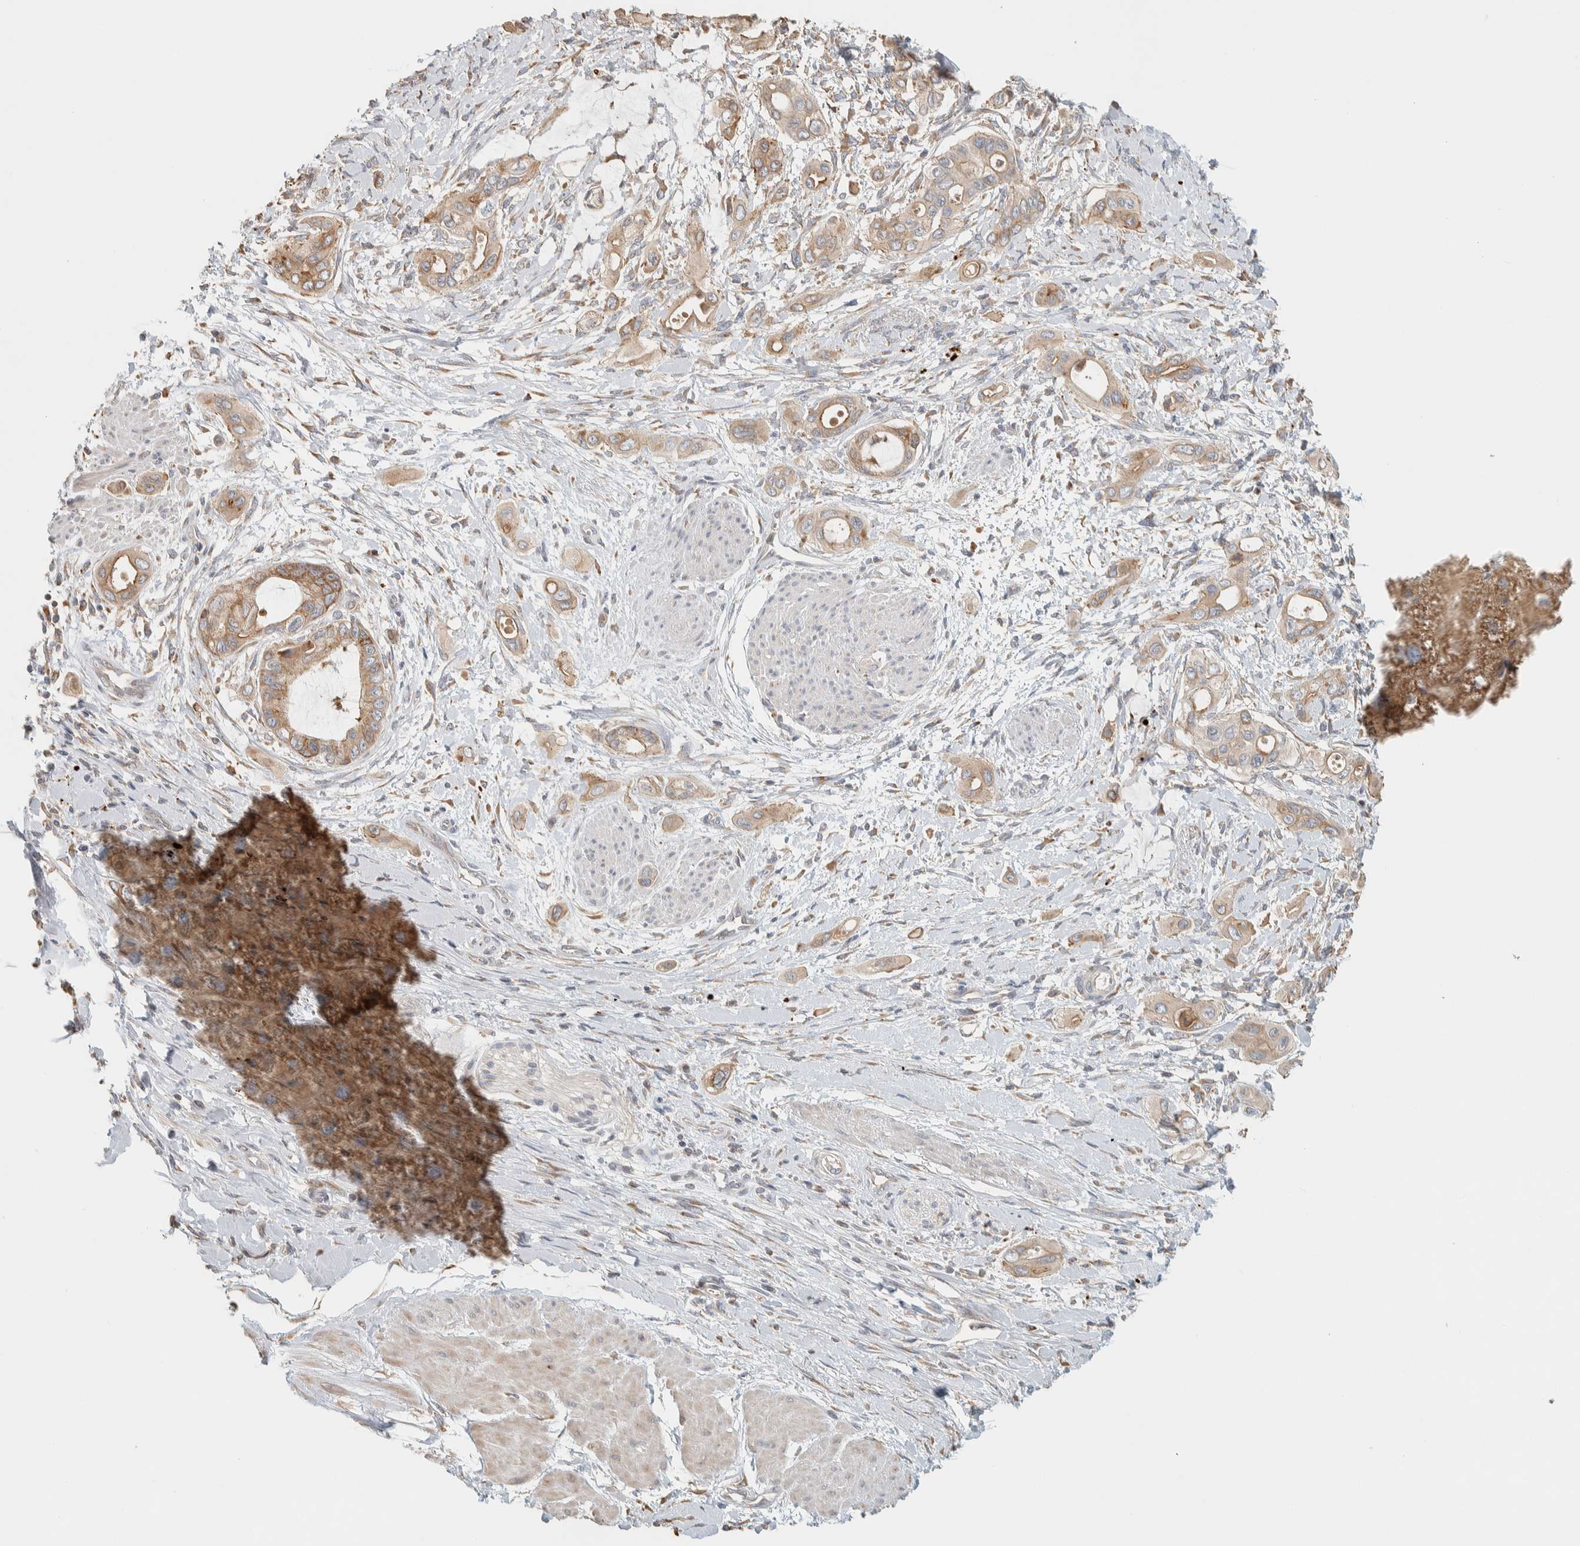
{"staining": {"intensity": "moderate", "quantity": ">75%", "location": "cytoplasmic/membranous"}, "tissue": "pancreatic cancer", "cell_type": "Tumor cells", "image_type": "cancer", "snomed": [{"axis": "morphology", "description": "Adenocarcinoma, NOS"}, {"axis": "topography", "description": "Pancreas"}], "caption": "Immunohistochemistry (IHC) staining of adenocarcinoma (pancreatic), which reveals medium levels of moderate cytoplasmic/membranous staining in approximately >75% of tumor cells indicating moderate cytoplasmic/membranous protein expression. The staining was performed using DAB (3,3'-diaminobenzidine) (brown) for protein detection and nuclei were counterstained in hematoxylin (blue).", "gene": "RAB11FIP1", "patient": {"sex": "male", "age": 59}}